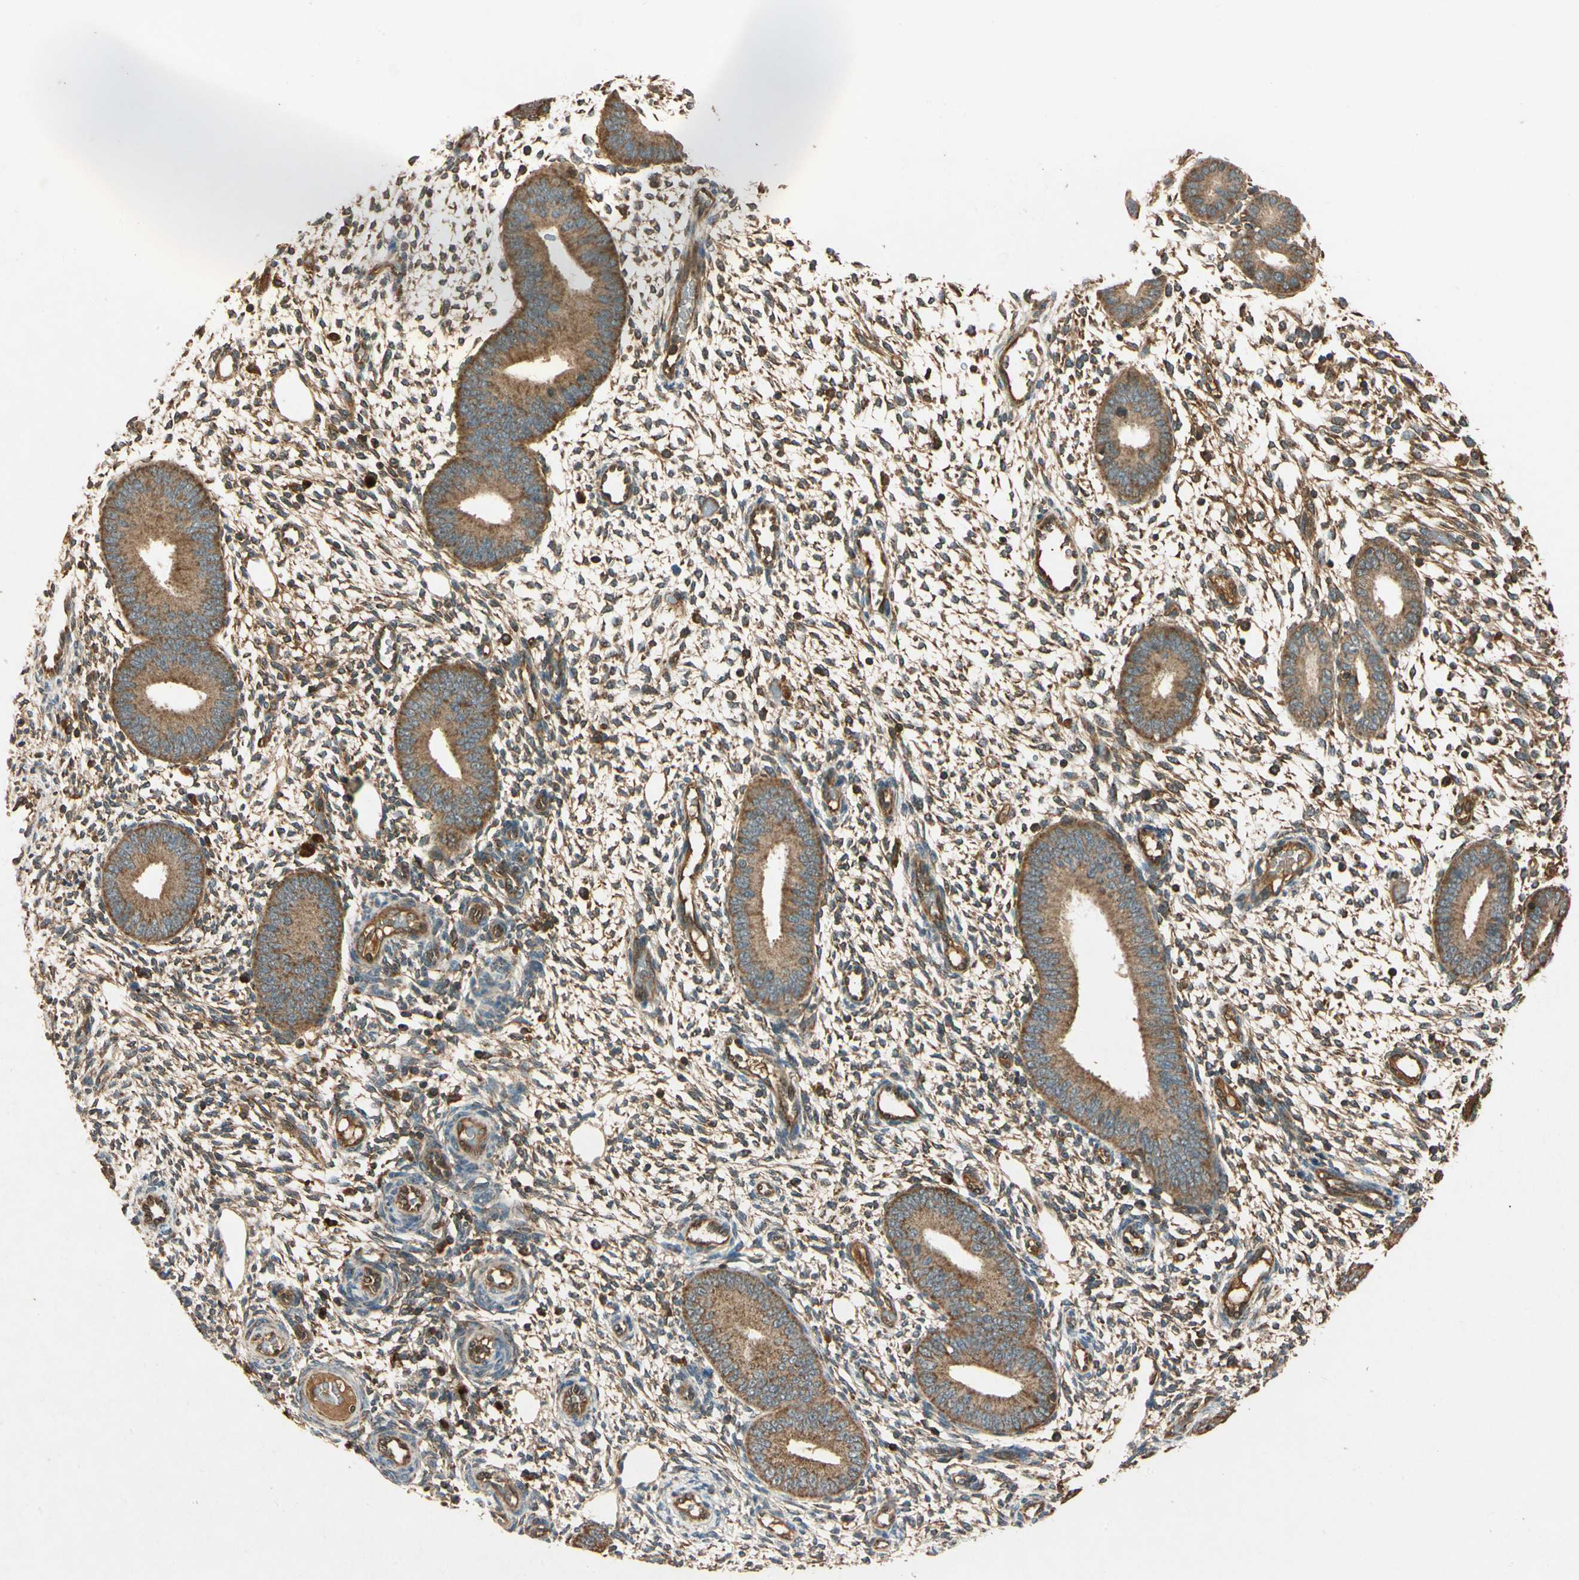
{"staining": {"intensity": "strong", "quantity": "25%-75%", "location": "cytoplasmic/membranous"}, "tissue": "endometrium", "cell_type": "Cells in endometrial stroma", "image_type": "normal", "snomed": [{"axis": "morphology", "description": "Normal tissue, NOS"}, {"axis": "topography", "description": "Endometrium"}], "caption": "Protein positivity by immunohistochemistry (IHC) exhibits strong cytoplasmic/membranous staining in approximately 25%-75% of cells in endometrial stroma in normal endometrium.", "gene": "MAPK1", "patient": {"sex": "female", "age": 42}}